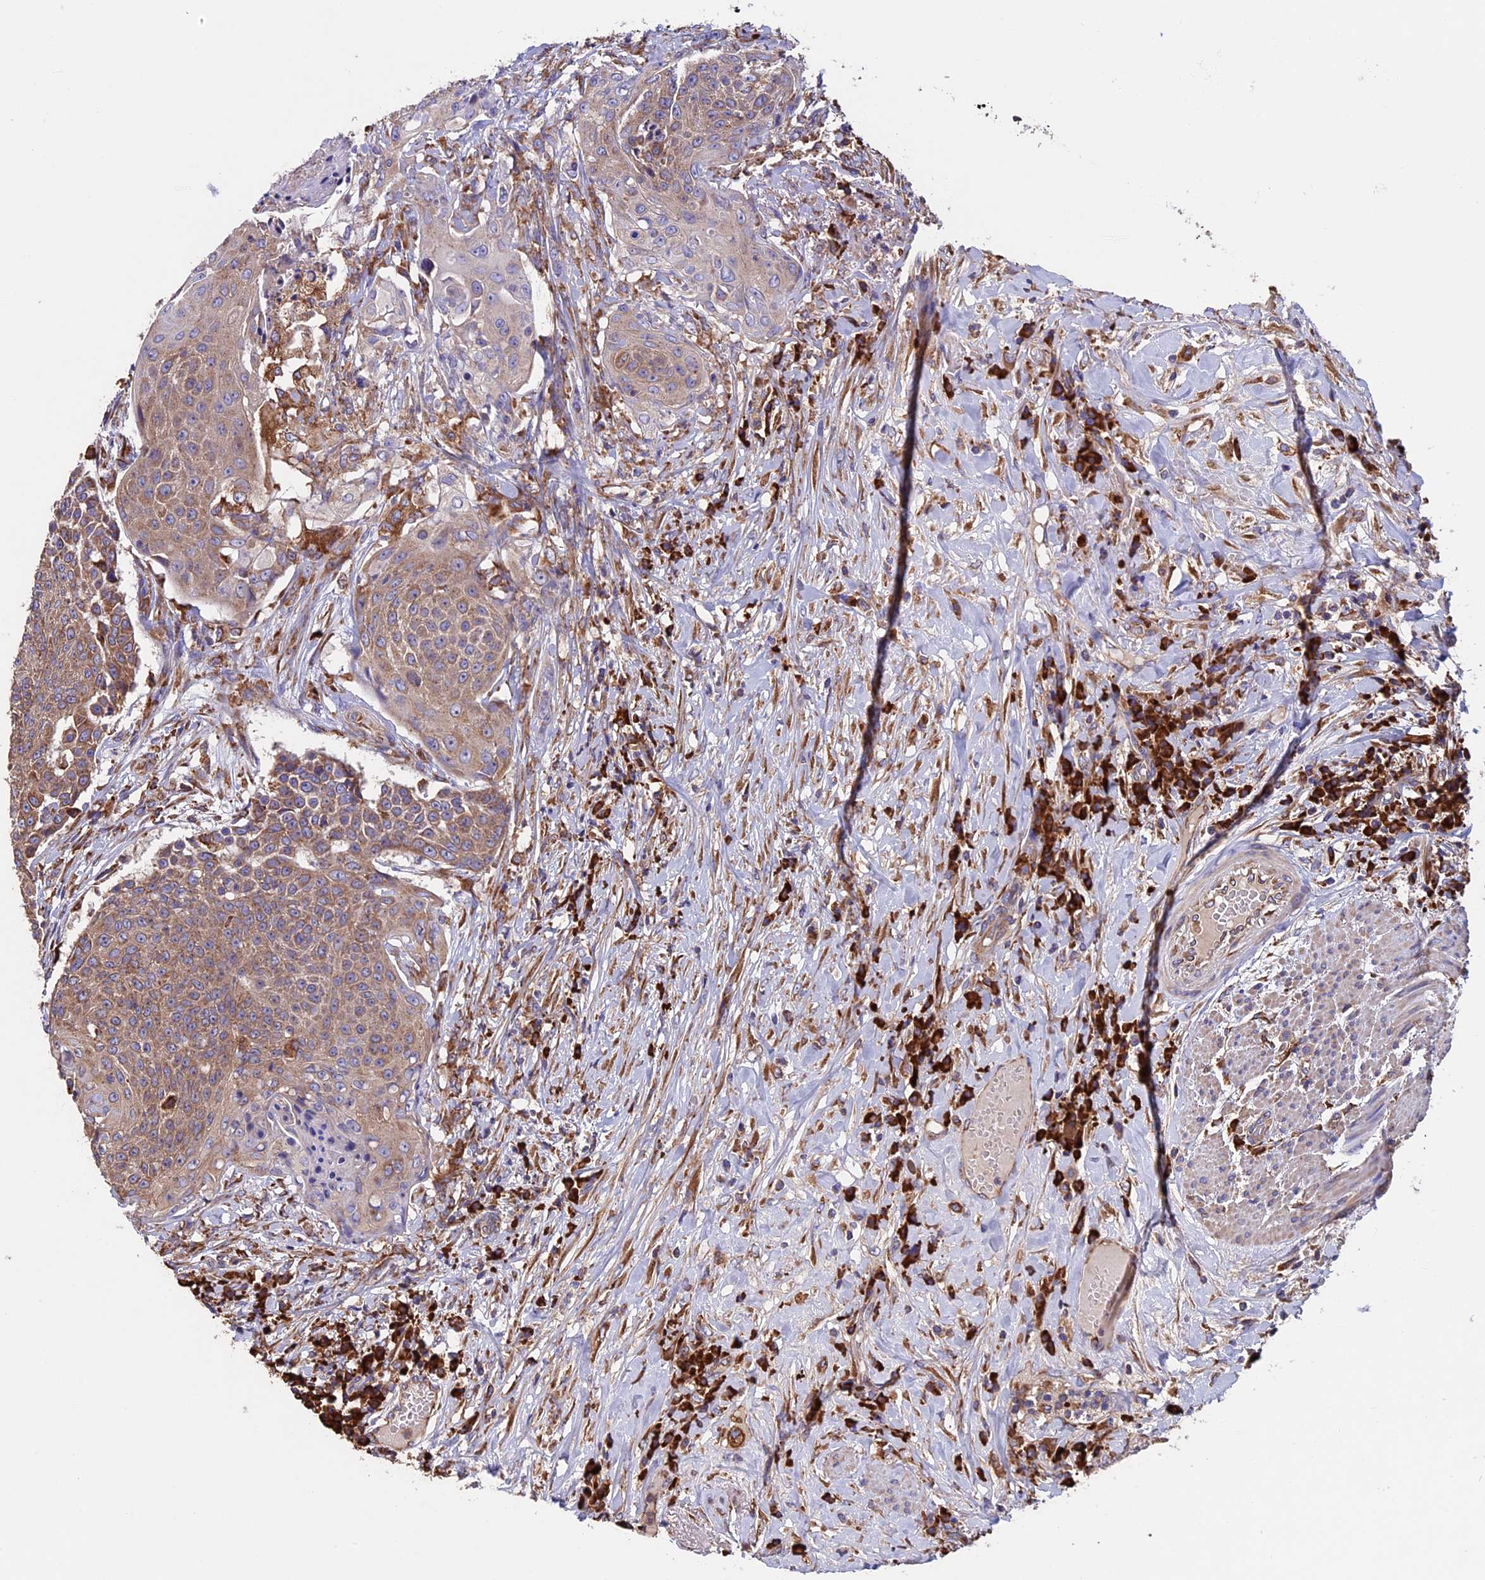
{"staining": {"intensity": "moderate", "quantity": ">75%", "location": "cytoplasmic/membranous"}, "tissue": "urothelial cancer", "cell_type": "Tumor cells", "image_type": "cancer", "snomed": [{"axis": "morphology", "description": "Urothelial carcinoma, High grade"}, {"axis": "topography", "description": "Urinary bladder"}], "caption": "Moderate cytoplasmic/membranous positivity for a protein is identified in about >75% of tumor cells of urothelial carcinoma (high-grade) using immunohistochemistry.", "gene": "BTBD3", "patient": {"sex": "female", "age": 63}}